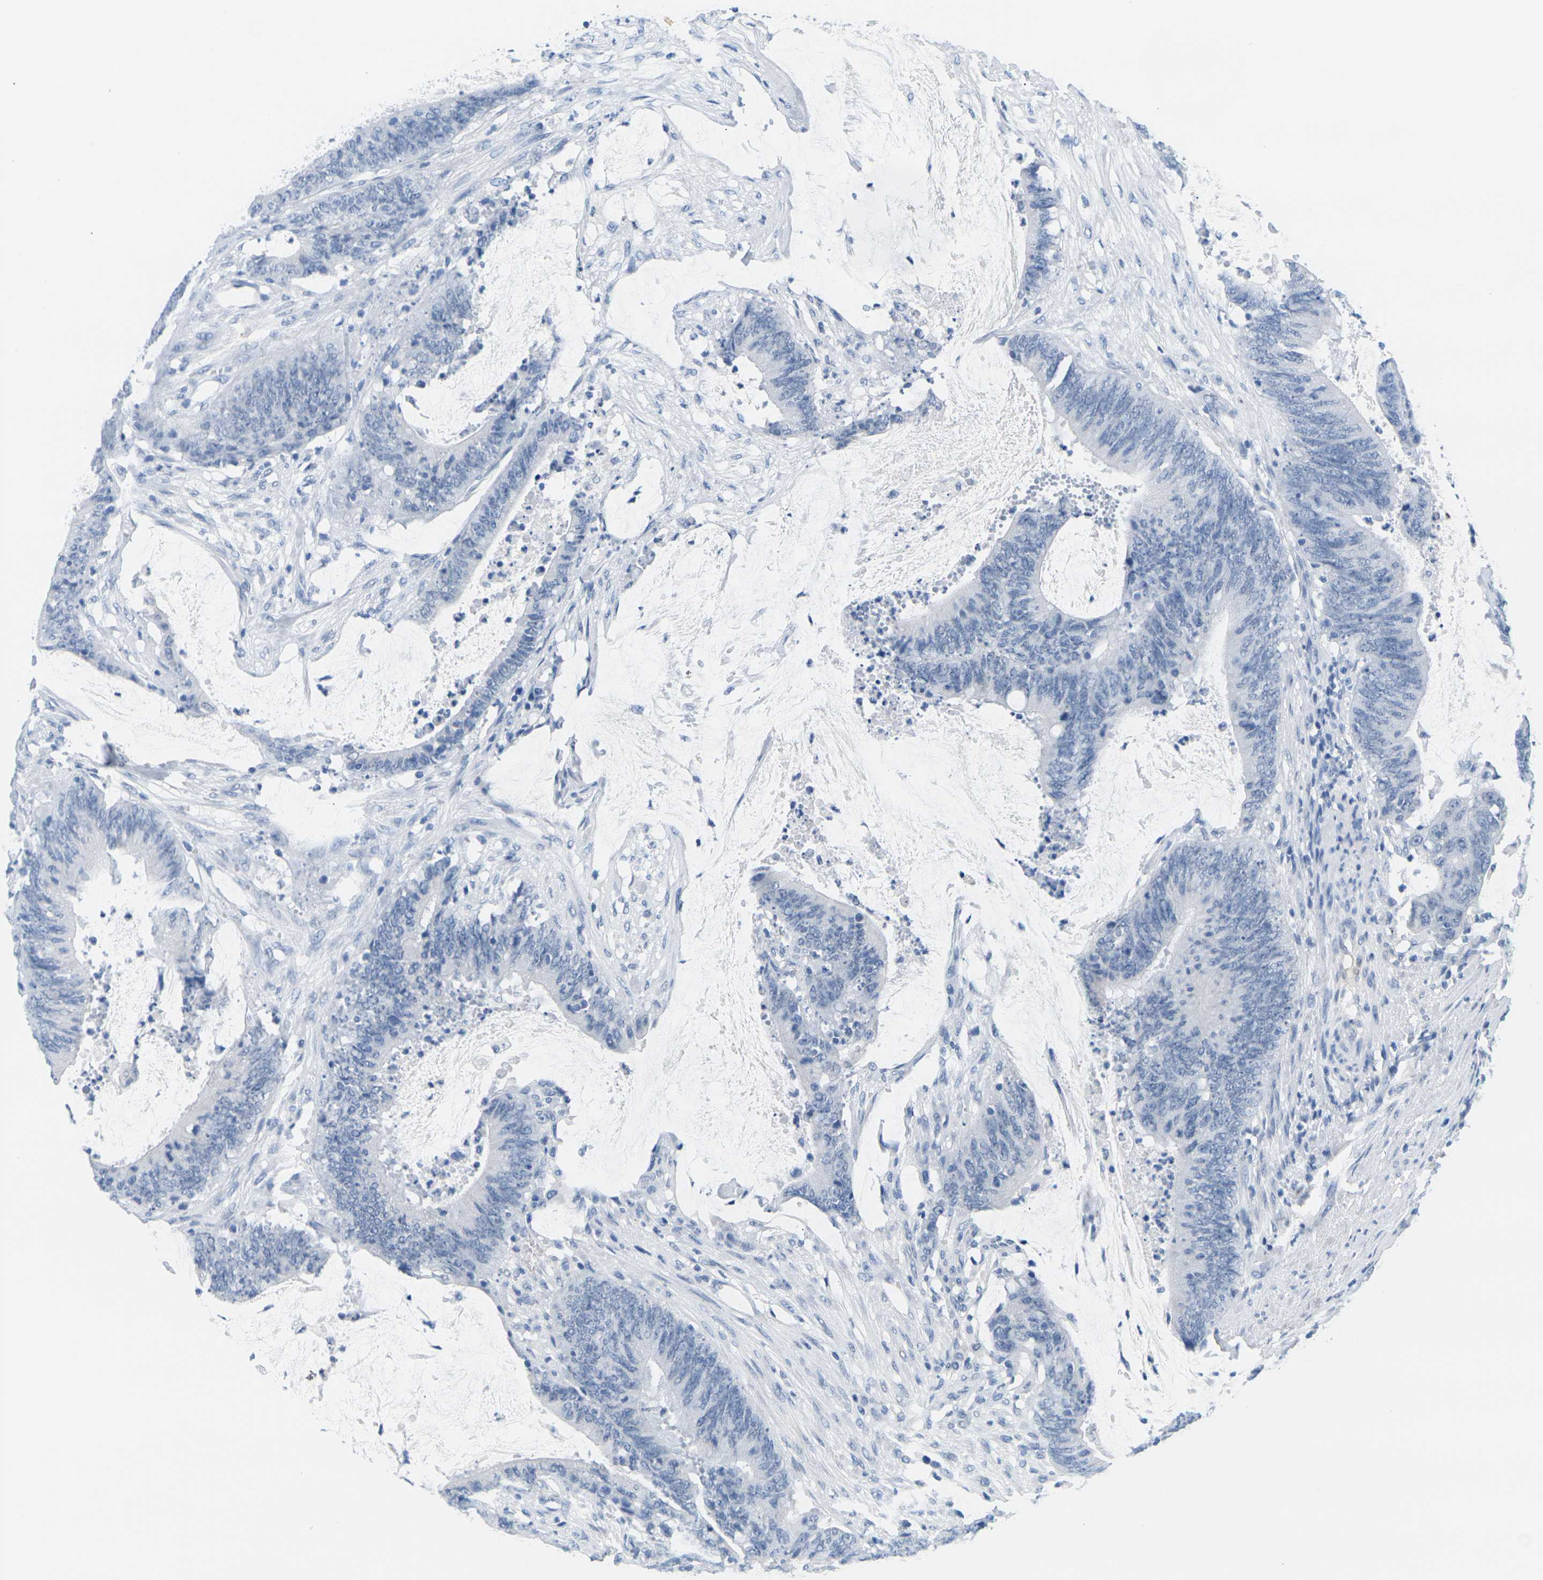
{"staining": {"intensity": "negative", "quantity": "none", "location": "none"}, "tissue": "colorectal cancer", "cell_type": "Tumor cells", "image_type": "cancer", "snomed": [{"axis": "morphology", "description": "Adenocarcinoma, NOS"}, {"axis": "topography", "description": "Rectum"}], "caption": "Adenocarcinoma (colorectal) was stained to show a protein in brown. There is no significant positivity in tumor cells. Nuclei are stained in blue.", "gene": "CTAG1A", "patient": {"sex": "female", "age": 66}}